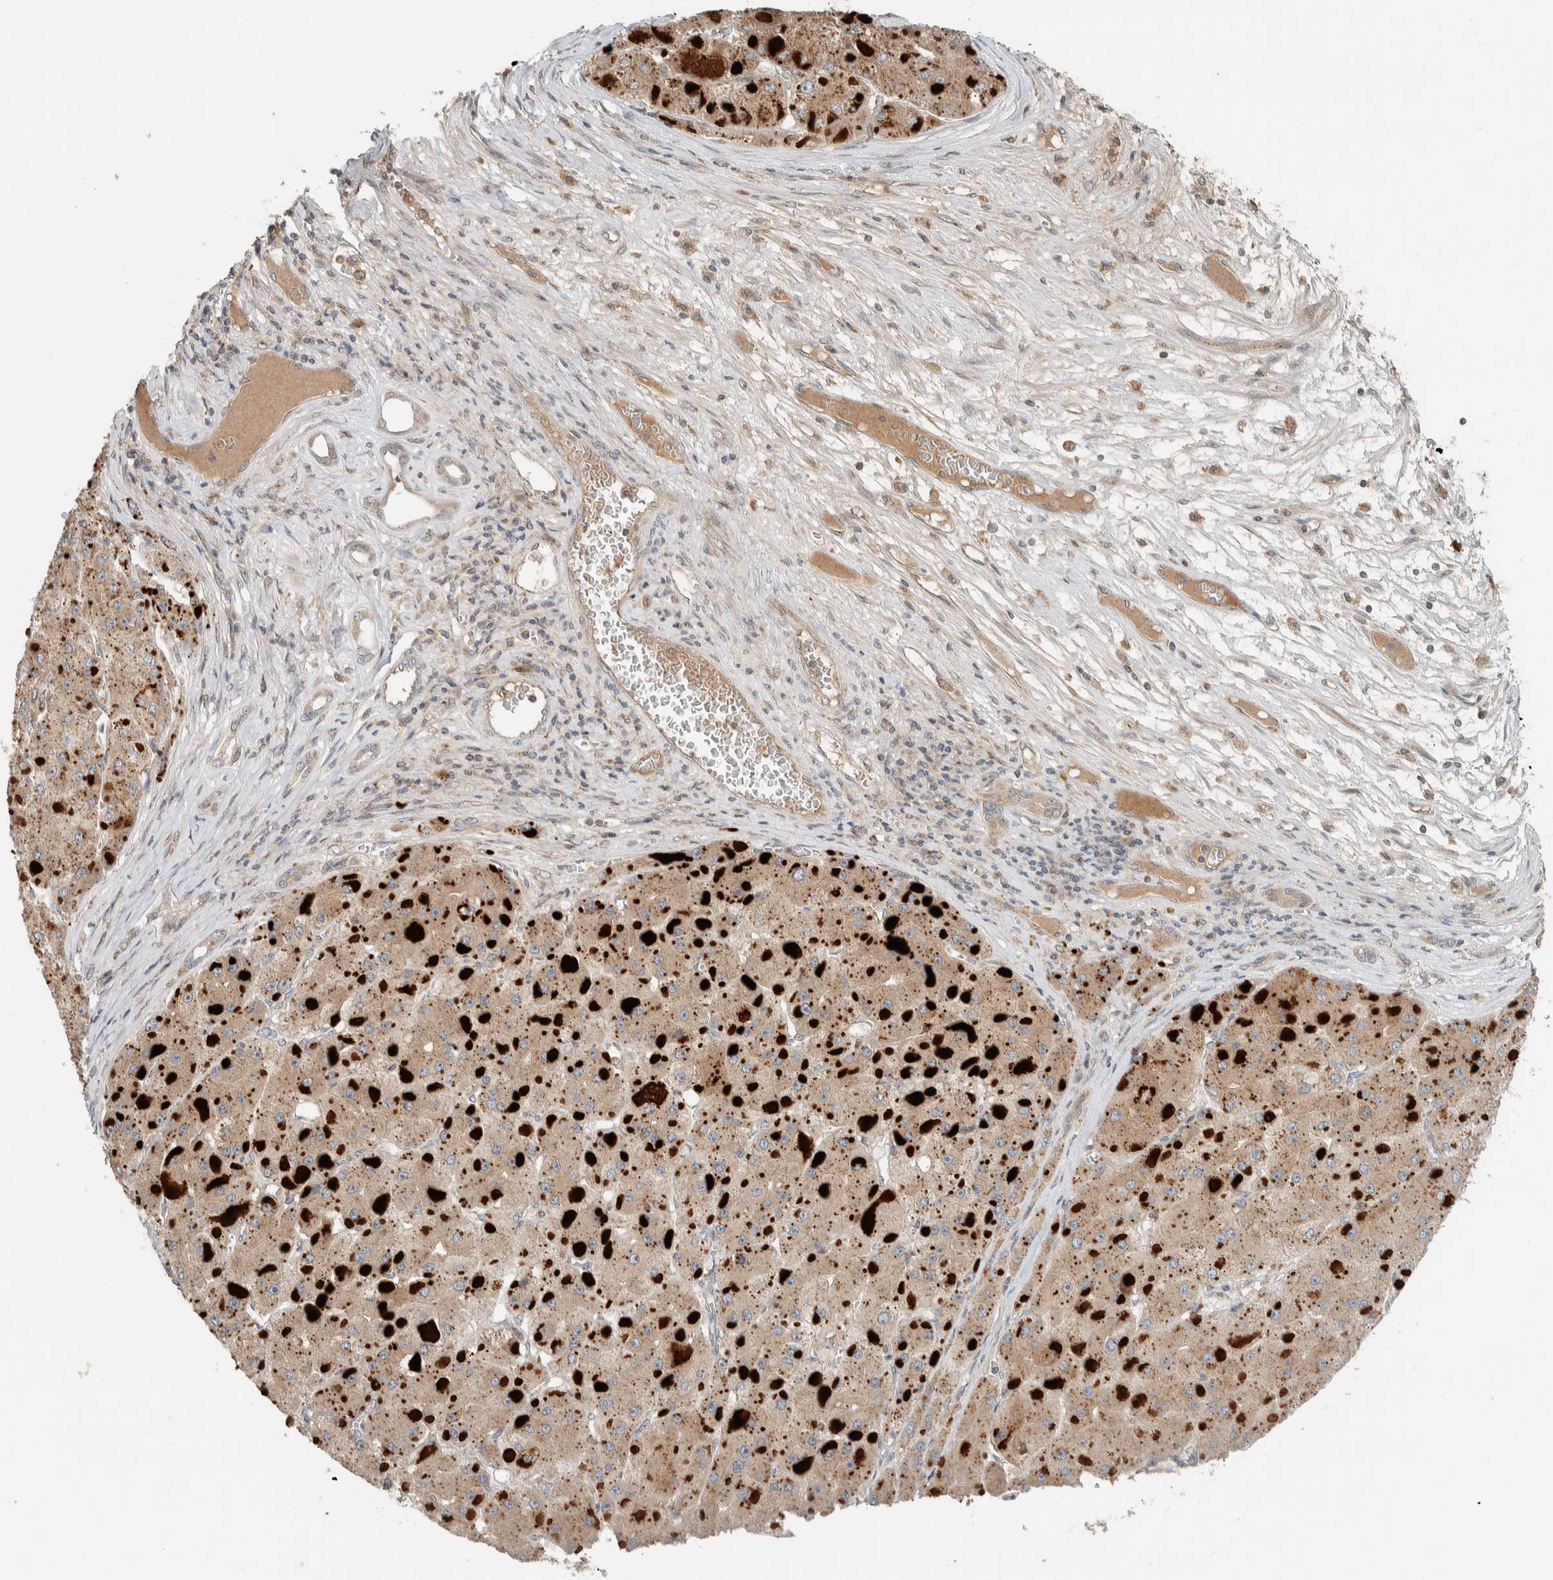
{"staining": {"intensity": "weak", "quantity": ">75%", "location": "cytoplasmic/membranous"}, "tissue": "liver cancer", "cell_type": "Tumor cells", "image_type": "cancer", "snomed": [{"axis": "morphology", "description": "Carcinoma, Hepatocellular, NOS"}, {"axis": "topography", "description": "Liver"}], "caption": "Hepatocellular carcinoma (liver) was stained to show a protein in brown. There is low levels of weak cytoplasmic/membranous positivity in about >75% of tumor cells.", "gene": "NBR1", "patient": {"sex": "female", "age": 73}}